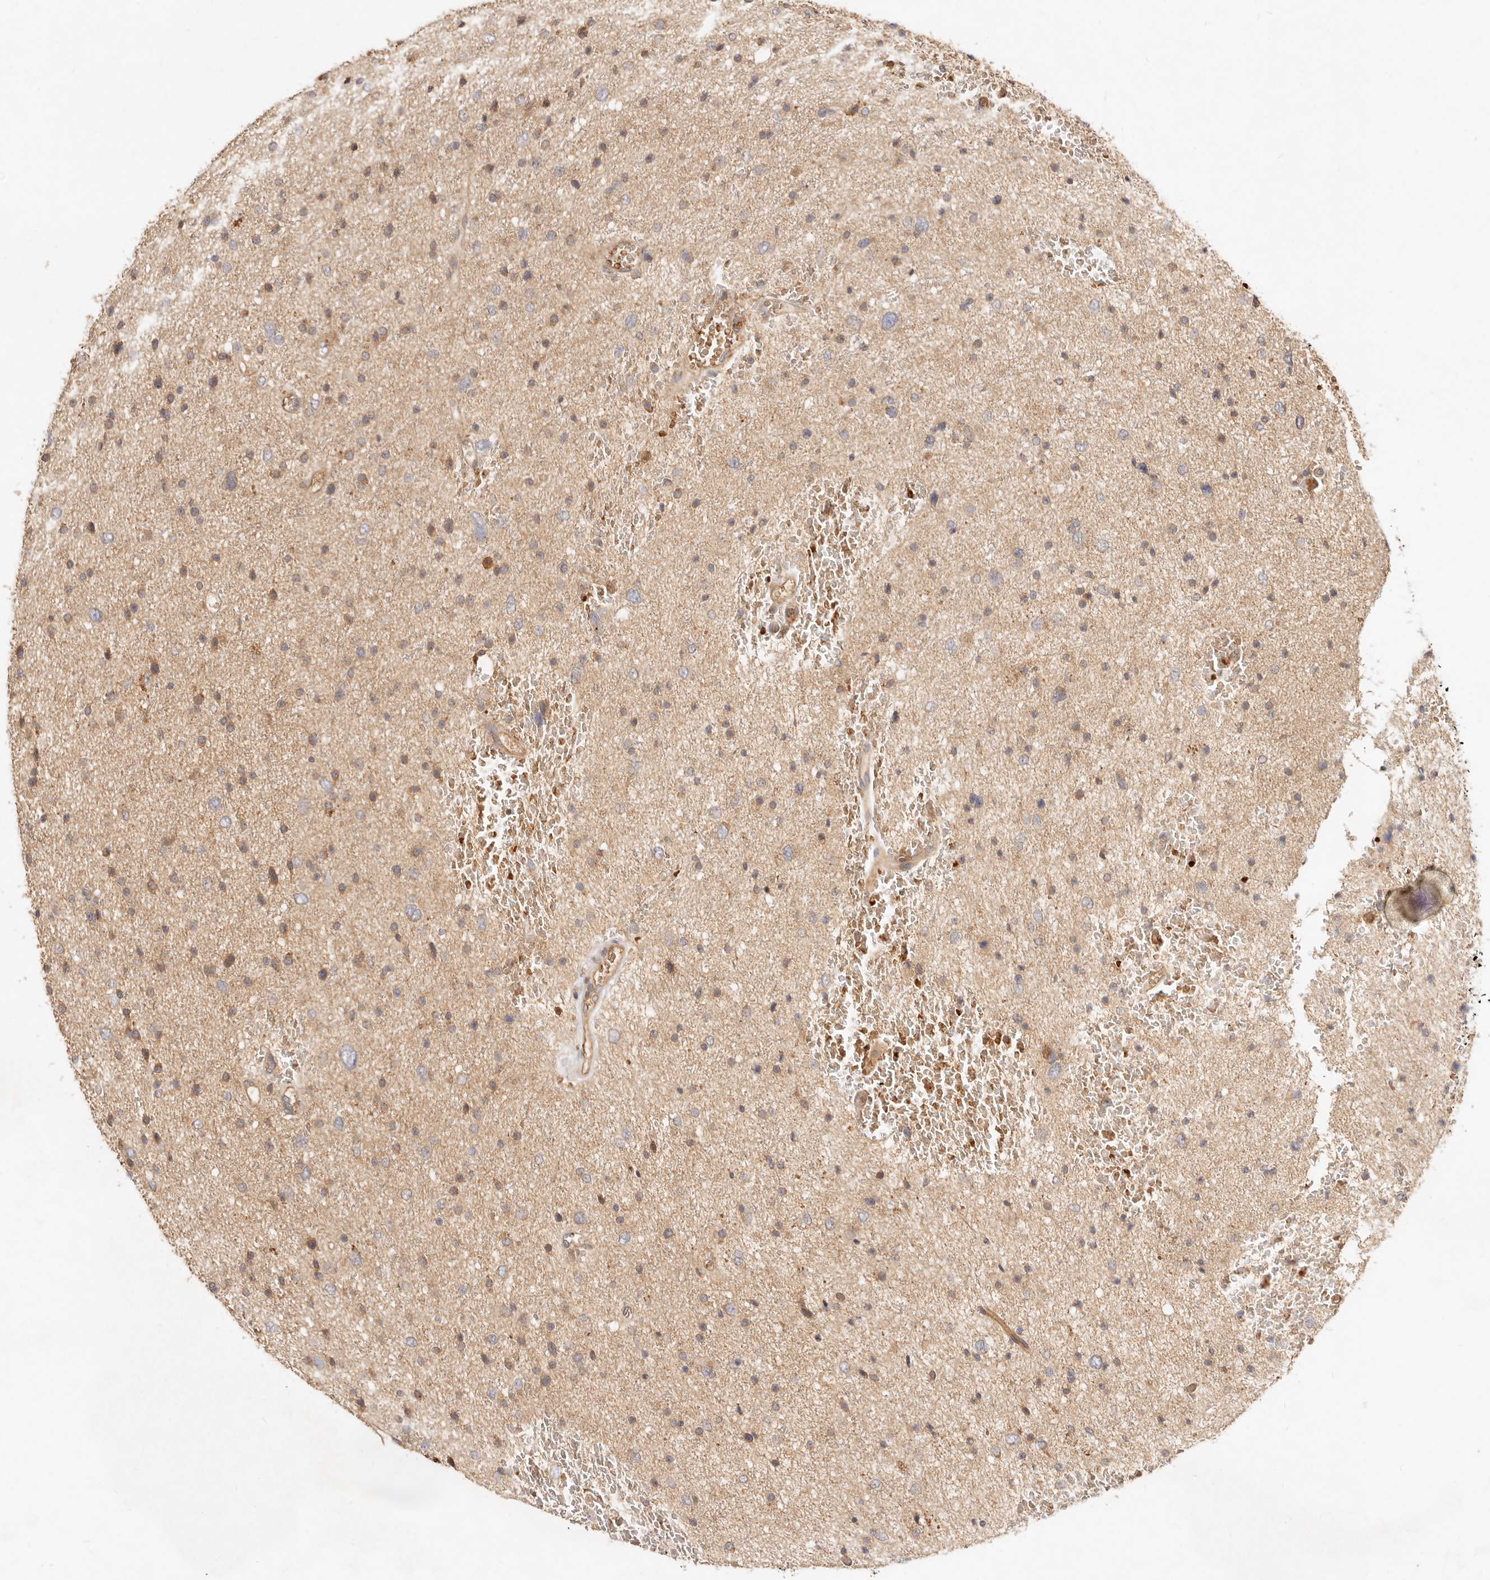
{"staining": {"intensity": "weak", "quantity": "25%-75%", "location": "cytoplasmic/membranous"}, "tissue": "glioma", "cell_type": "Tumor cells", "image_type": "cancer", "snomed": [{"axis": "morphology", "description": "Glioma, malignant, Low grade"}, {"axis": "topography", "description": "Brain"}], "caption": "Protein staining shows weak cytoplasmic/membranous positivity in about 25%-75% of tumor cells in malignant low-grade glioma.", "gene": "FREM2", "patient": {"sex": "female", "age": 37}}